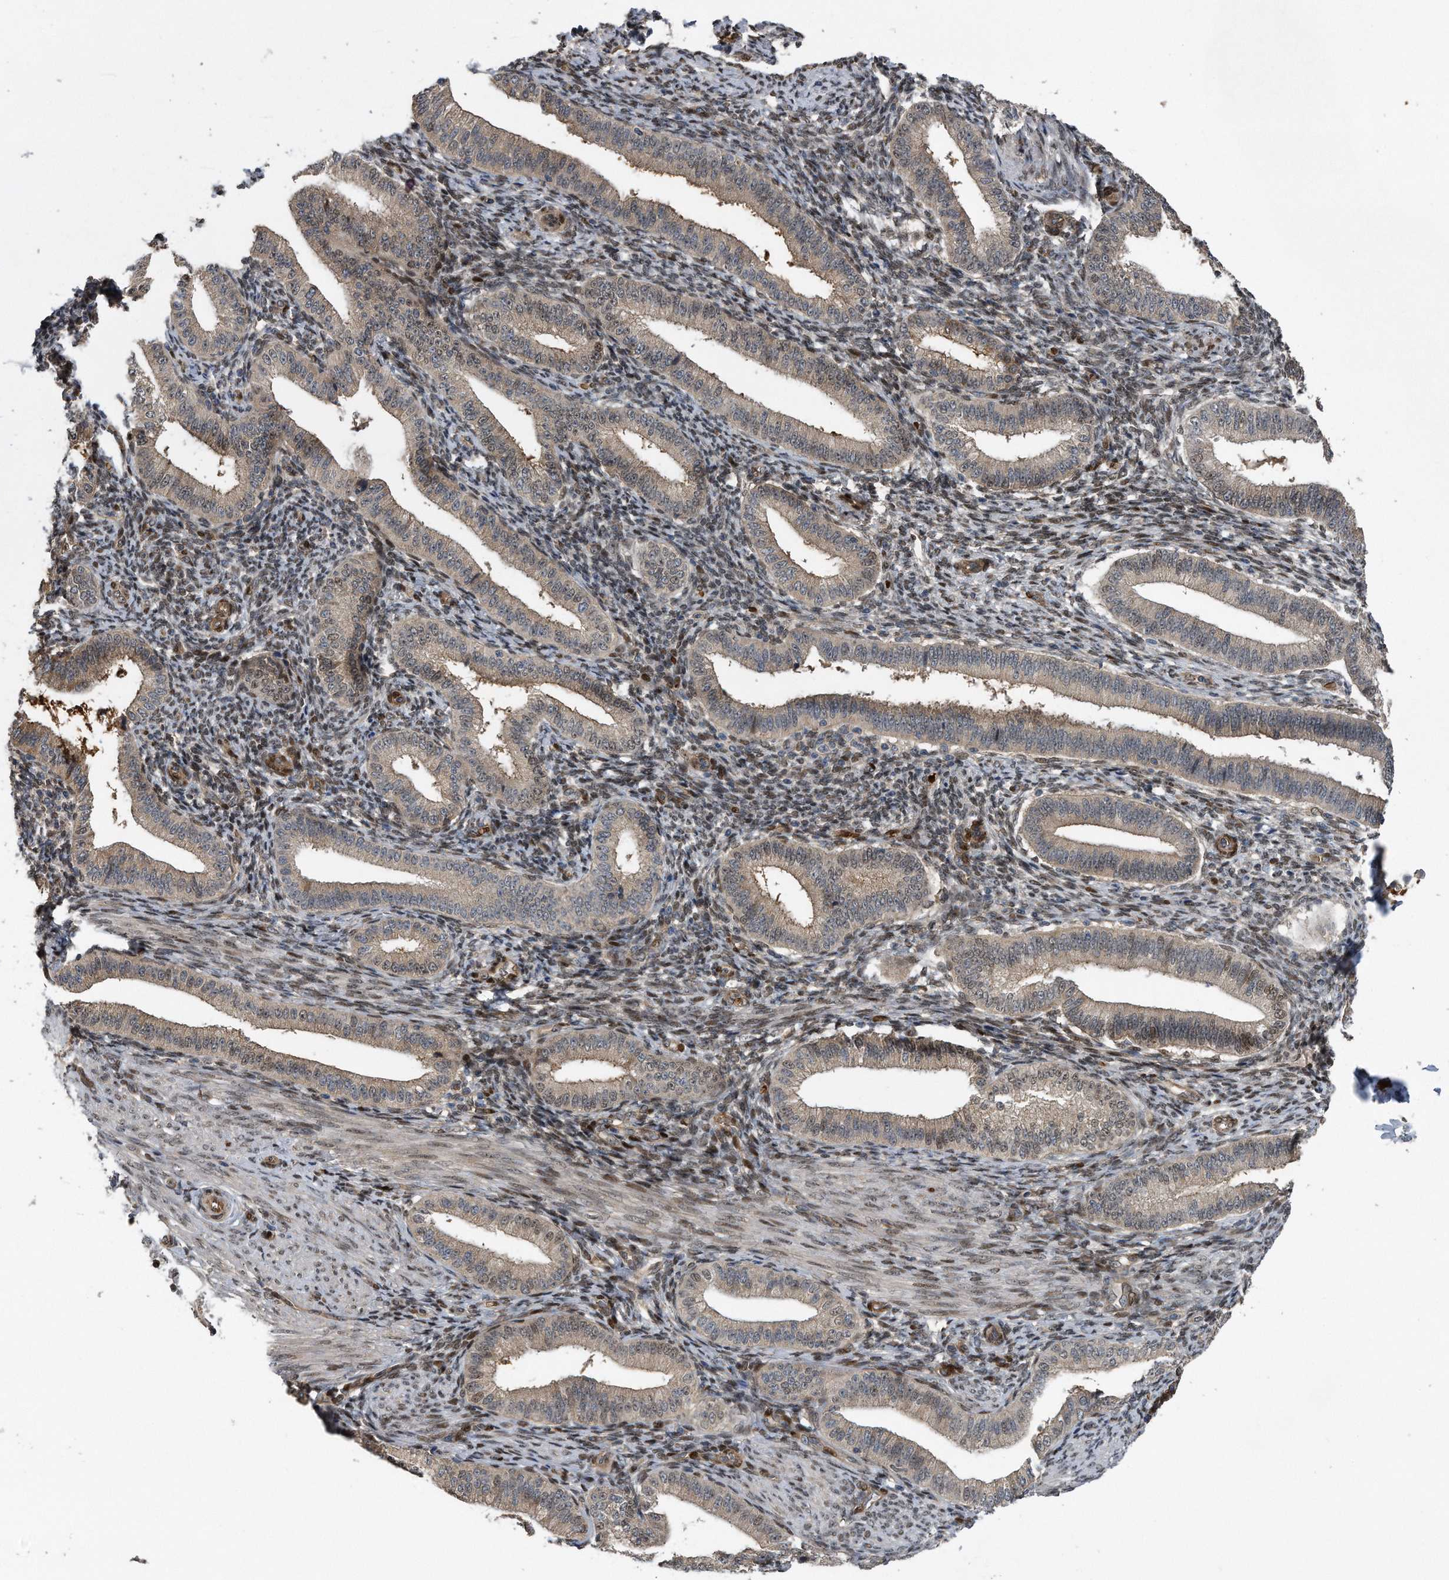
{"staining": {"intensity": "moderate", "quantity": ">75%", "location": "nuclear"}, "tissue": "endometrium", "cell_type": "Cells in endometrial stroma", "image_type": "normal", "snomed": [{"axis": "morphology", "description": "Normal tissue, NOS"}, {"axis": "topography", "description": "Endometrium"}], "caption": "An IHC histopathology image of unremarkable tissue is shown. Protein staining in brown highlights moderate nuclear positivity in endometrium within cells in endometrial stroma. Immunohistochemistry (ihc) stains the protein of interest in brown and the nuclei are stained blue.", "gene": "ZNF79", "patient": {"sex": "female", "age": 39}}